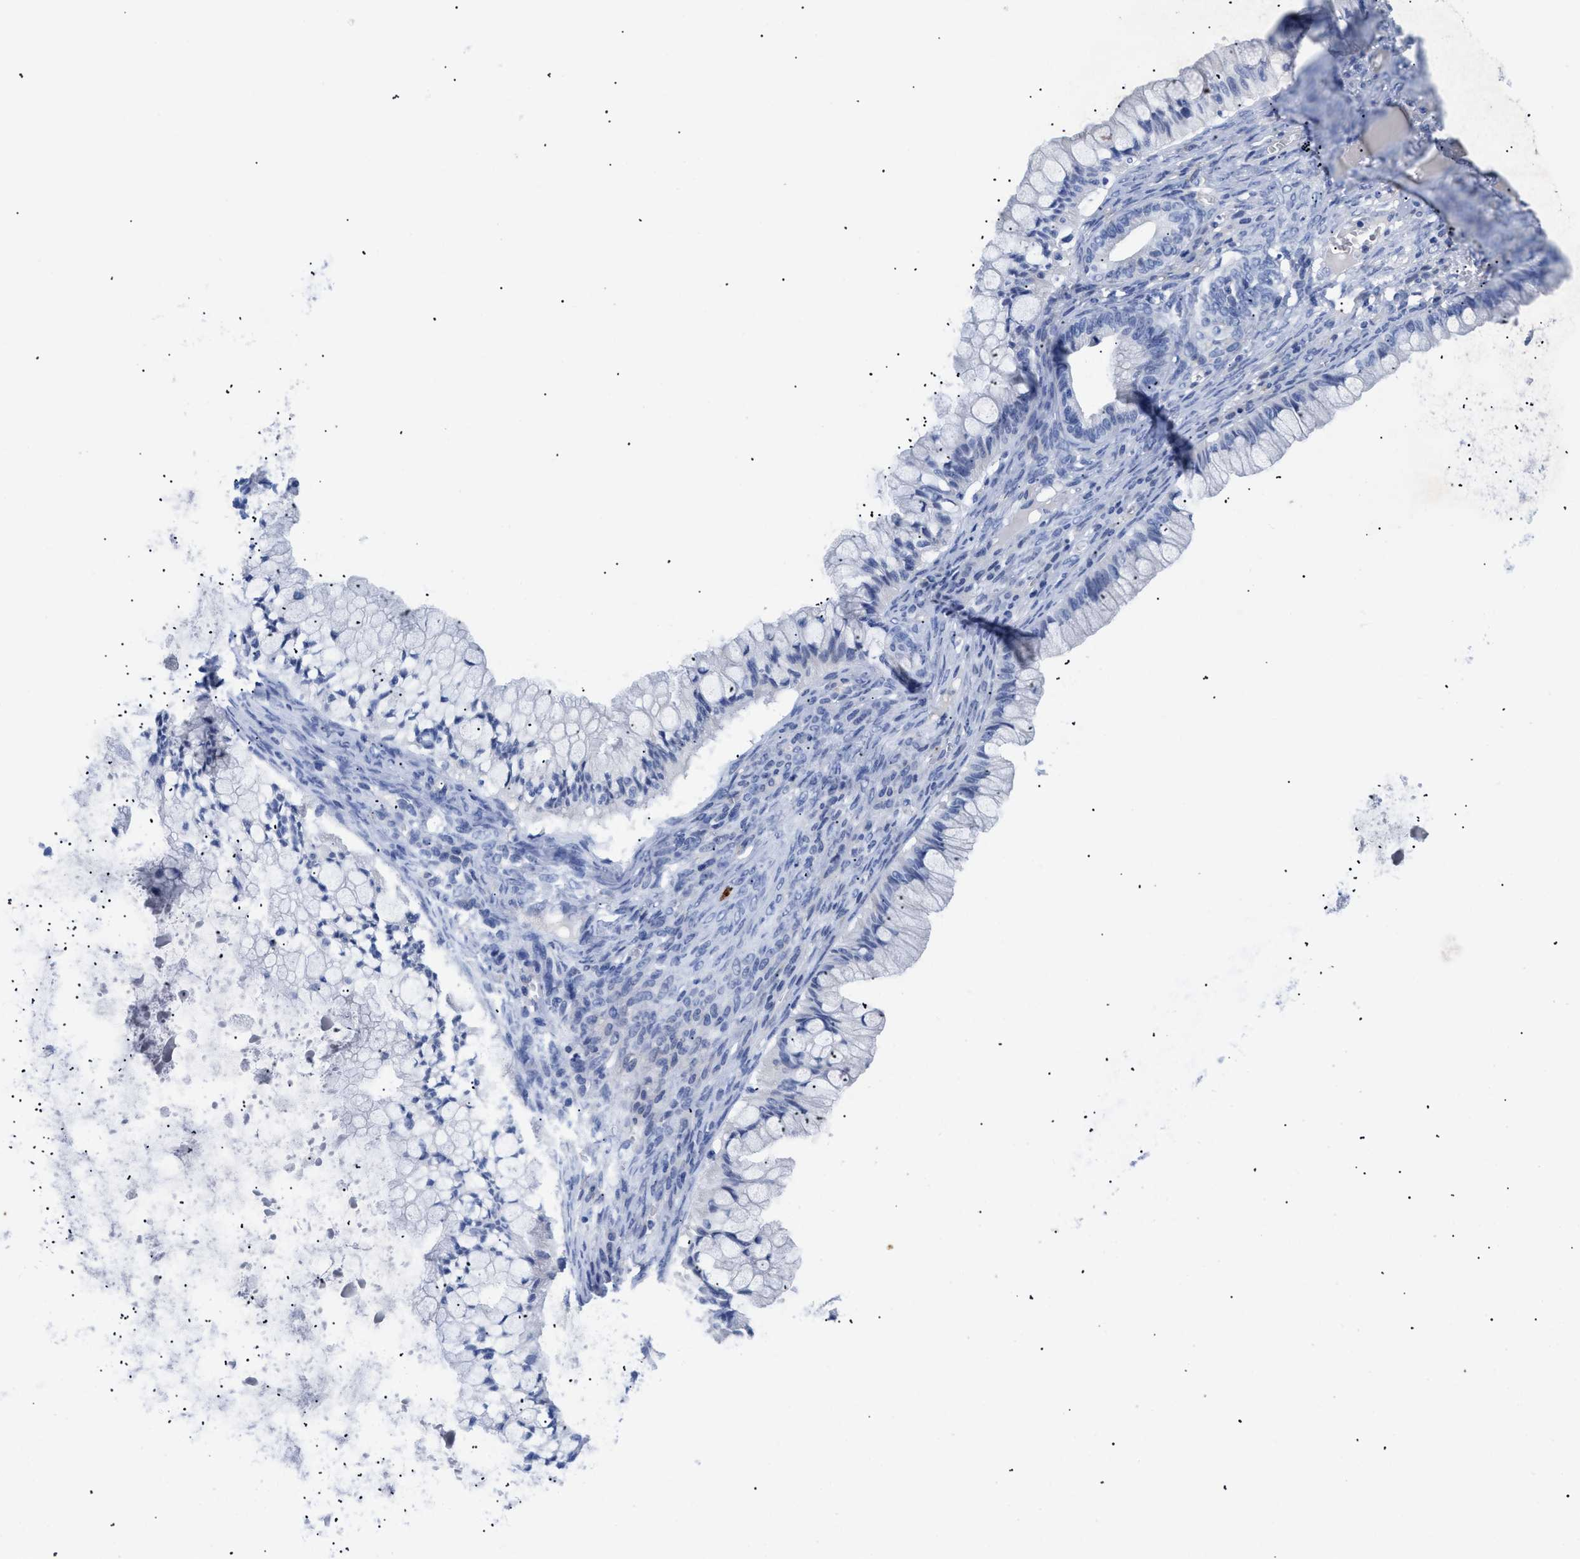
{"staining": {"intensity": "negative", "quantity": "none", "location": "none"}, "tissue": "ovarian cancer", "cell_type": "Tumor cells", "image_type": "cancer", "snomed": [{"axis": "morphology", "description": "Cystadenocarcinoma, mucinous, NOS"}, {"axis": "topography", "description": "Ovary"}], "caption": "Immunohistochemistry (IHC) image of human ovarian cancer (mucinous cystadenocarcinoma) stained for a protein (brown), which exhibits no positivity in tumor cells.", "gene": "TMEM68", "patient": {"sex": "female", "age": 57}}